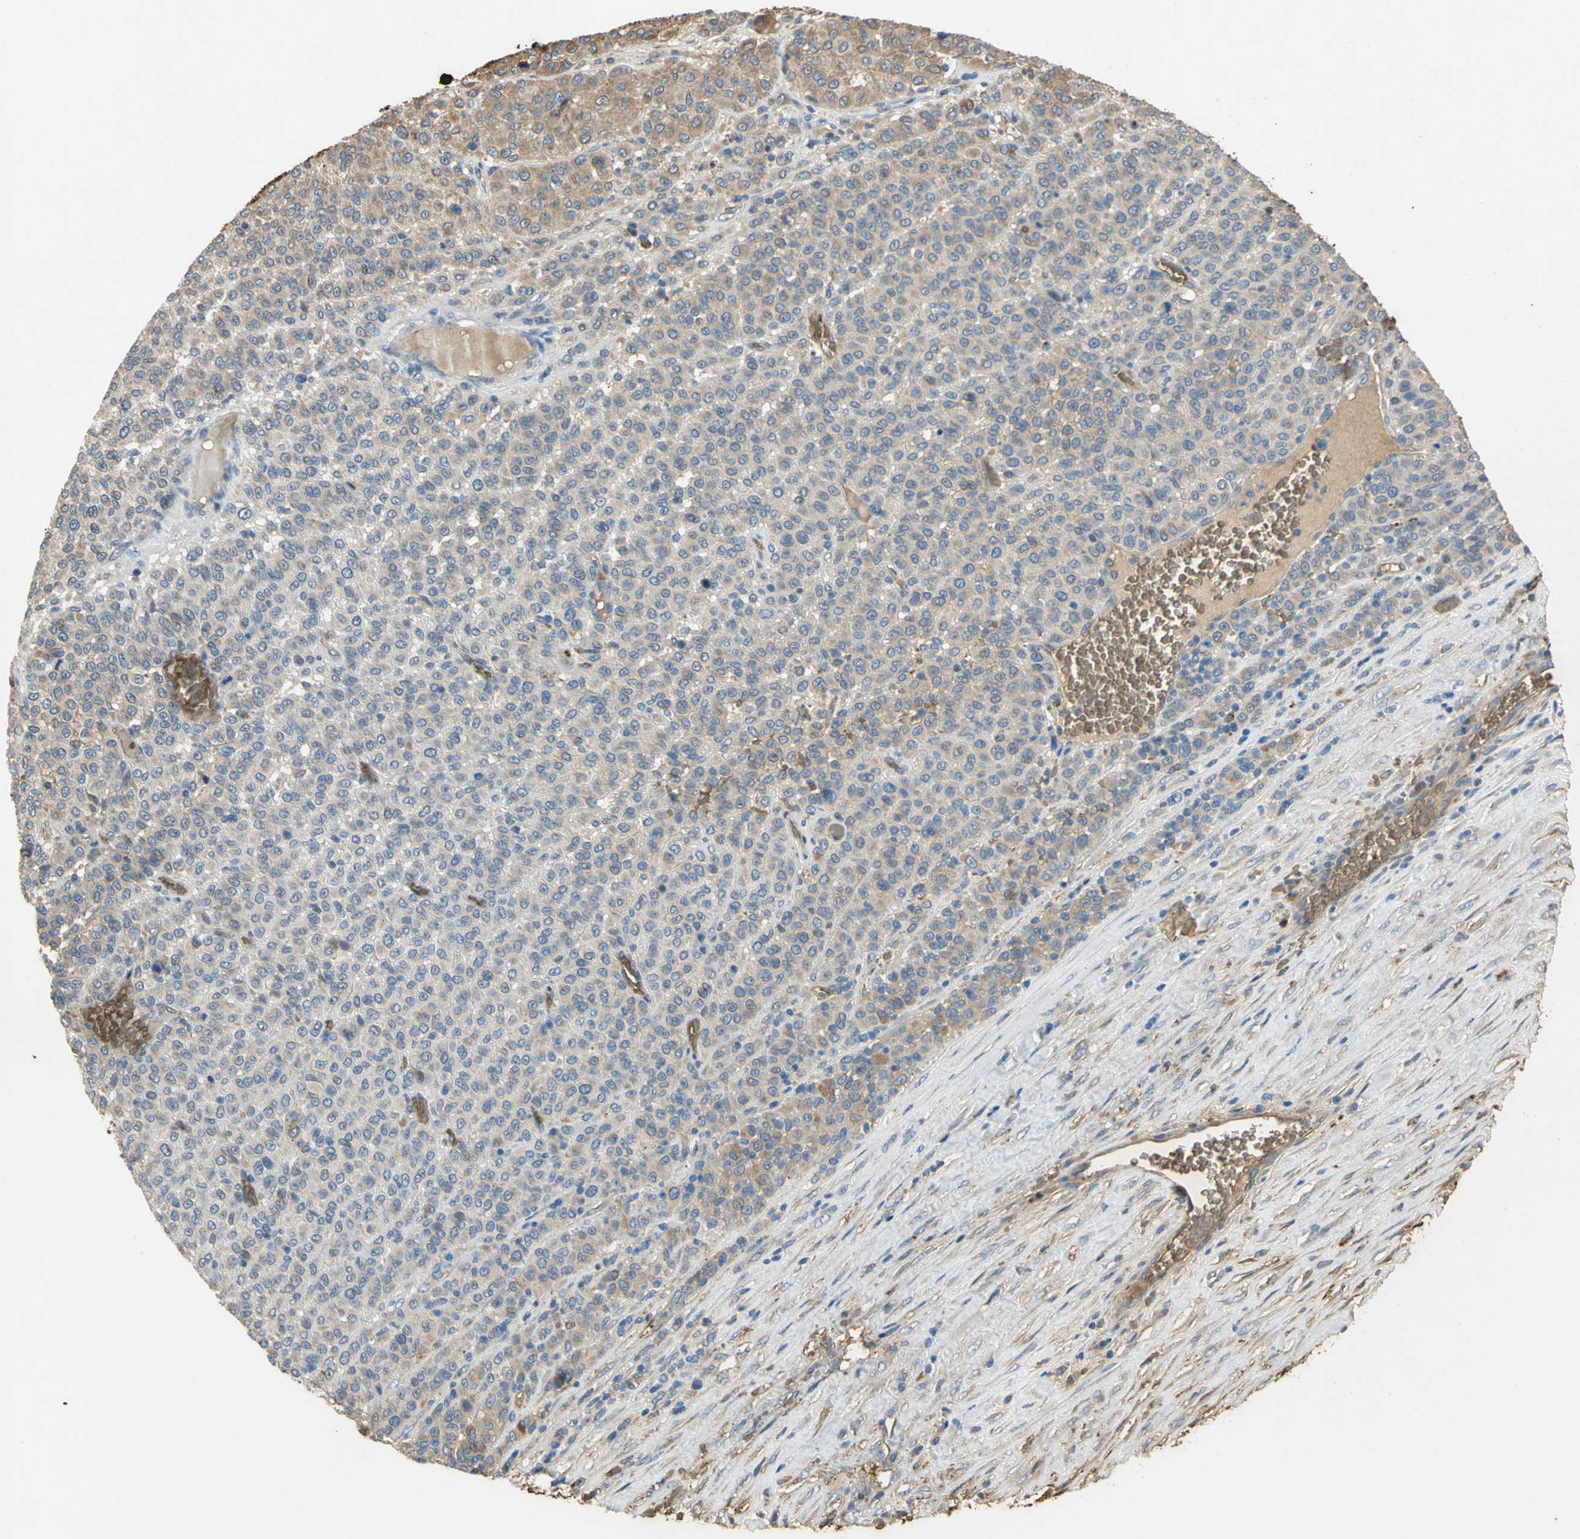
{"staining": {"intensity": "moderate", "quantity": ">75%", "location": "cytoplasmic/membranous"}, "tissue": "melanoma", "cell_type": "Tumor cells", "image_type": "cancer", "snomed": [{"axis": "morphology", "description": "Malignant melanoma, Metastatic site"}, {"axis": "topography", "description": "Pancreas"}], "caption": "An immunohistochemistry (IHC) histopathology image of tumor tissue is shown. Protein staining in brown highlights moderate cytoplasmic/membranous positivity in malignant melanoma (metastatic site) within tumor cells.", "gene": "TREM1", "patient": {"sex": "female", "age": 30}}